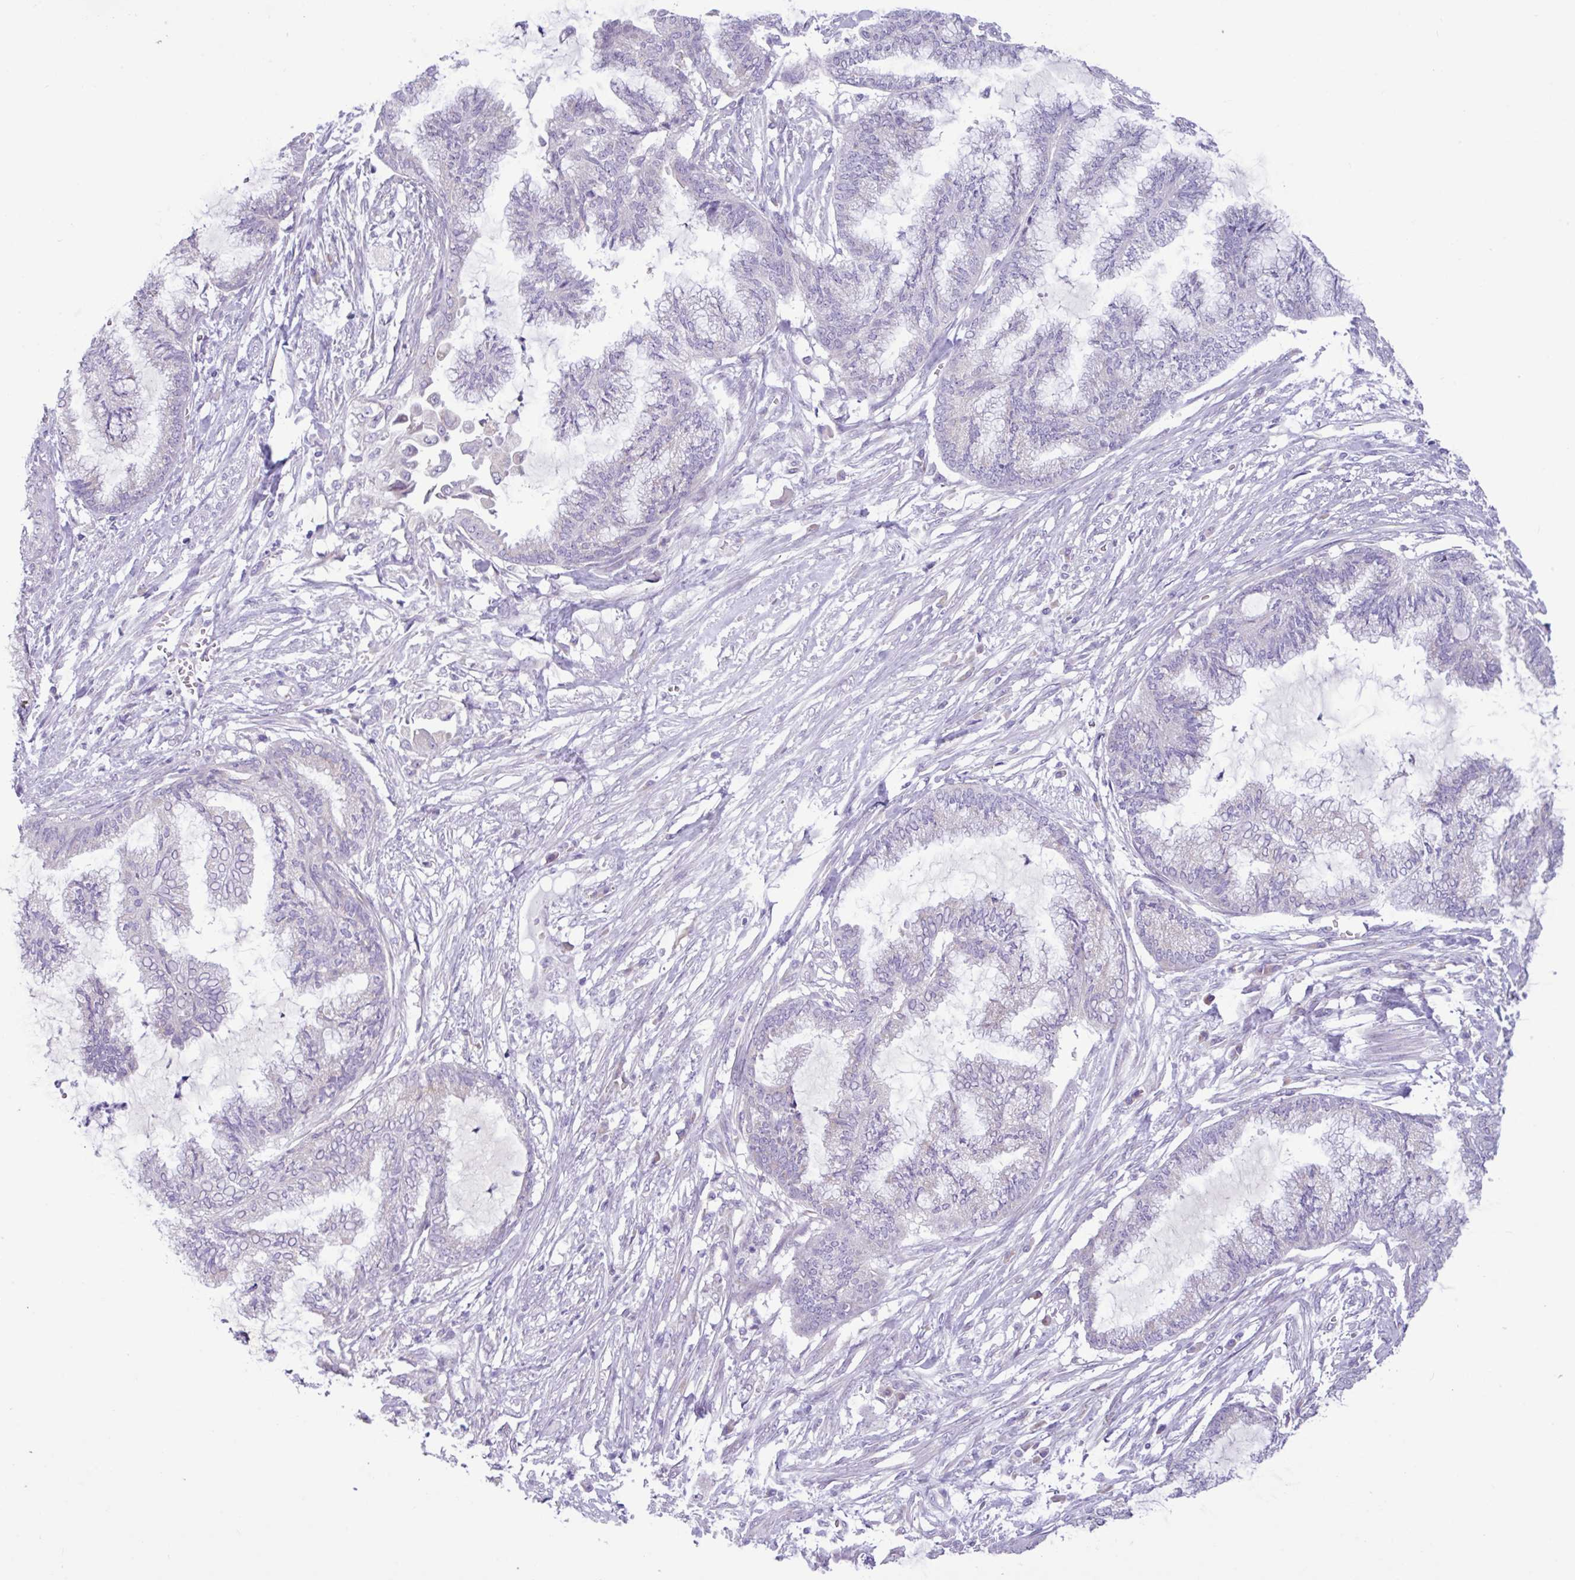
{"staining": {"intensity": "negative", "quantity": "none", "location": "none"}, "tissue": "endometrial cancer", "cell_type": "Tumor cells", "image_type": "cancer", "snomed": [{"axis": "morphology", "description": "Adenocarcinoma, NOS"}, {"axis": "topography", "description": "Endometrium"}], "caption": "The photomicrograph shows no staining of tumor cells in adenocarcinoma (endometrial).", "gene": "STIMATE", "patient": {"sex": "female", "age": 86}}